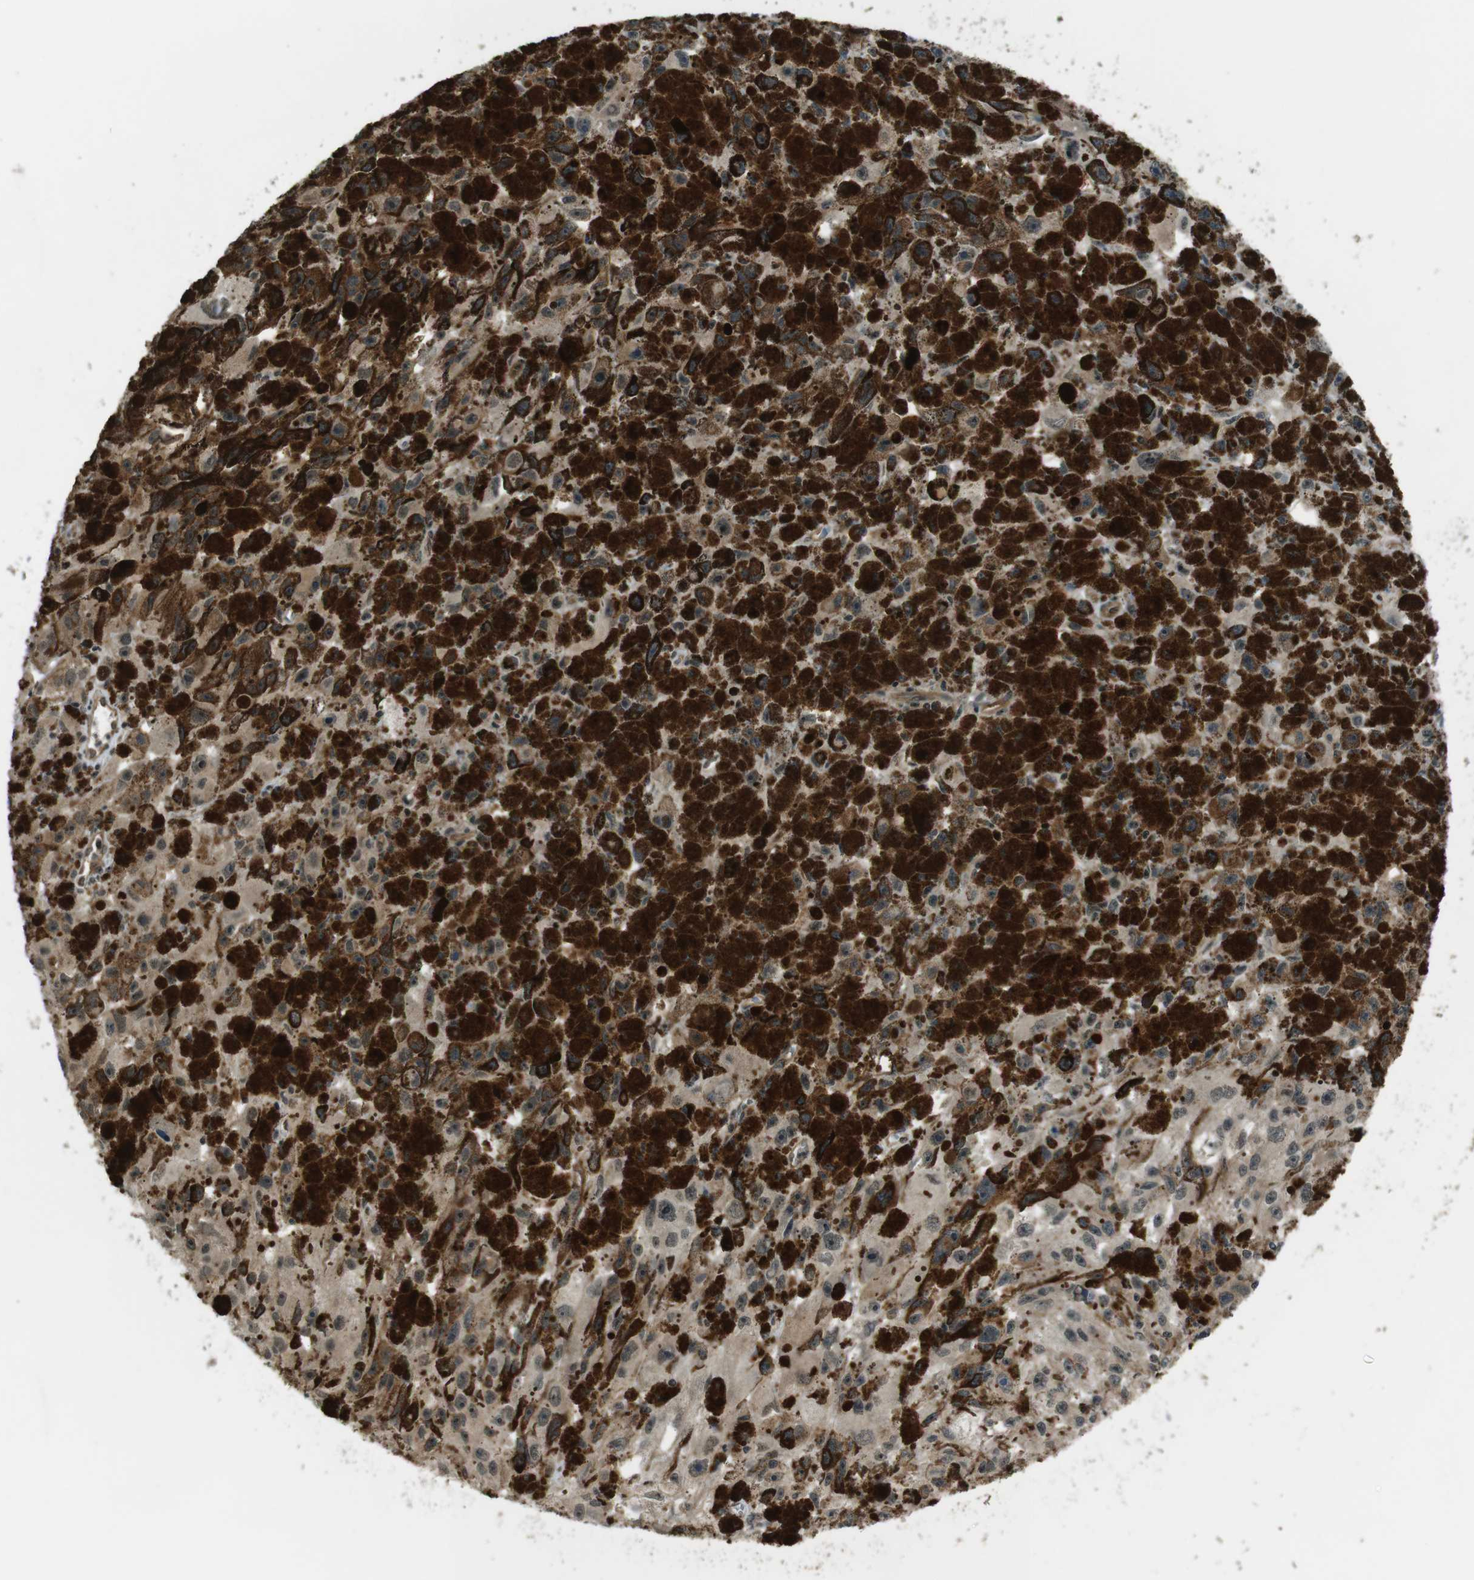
{"staining": {"intensity": "moderate", "quantity": "25%-75%", "location": "cytoplasmic/membranous"}, "tissue": "melanoma", "cell_type": "Tumor cells", "image_type": "cancer", "snomed": [{"axis": "morphology", "description": "Malignant melanoma, NOS"}, {"axis": "topography", "description": "Skin"}], "caption": "Immunohistochemical staining of malignant melanoma demonstrates medium levels of moderate cytoplasmic/membranous expression in approximately 25%-75% of tumor cells.", "gene": "TIAM2", "patient": {"sex": "female", "age": 104}}